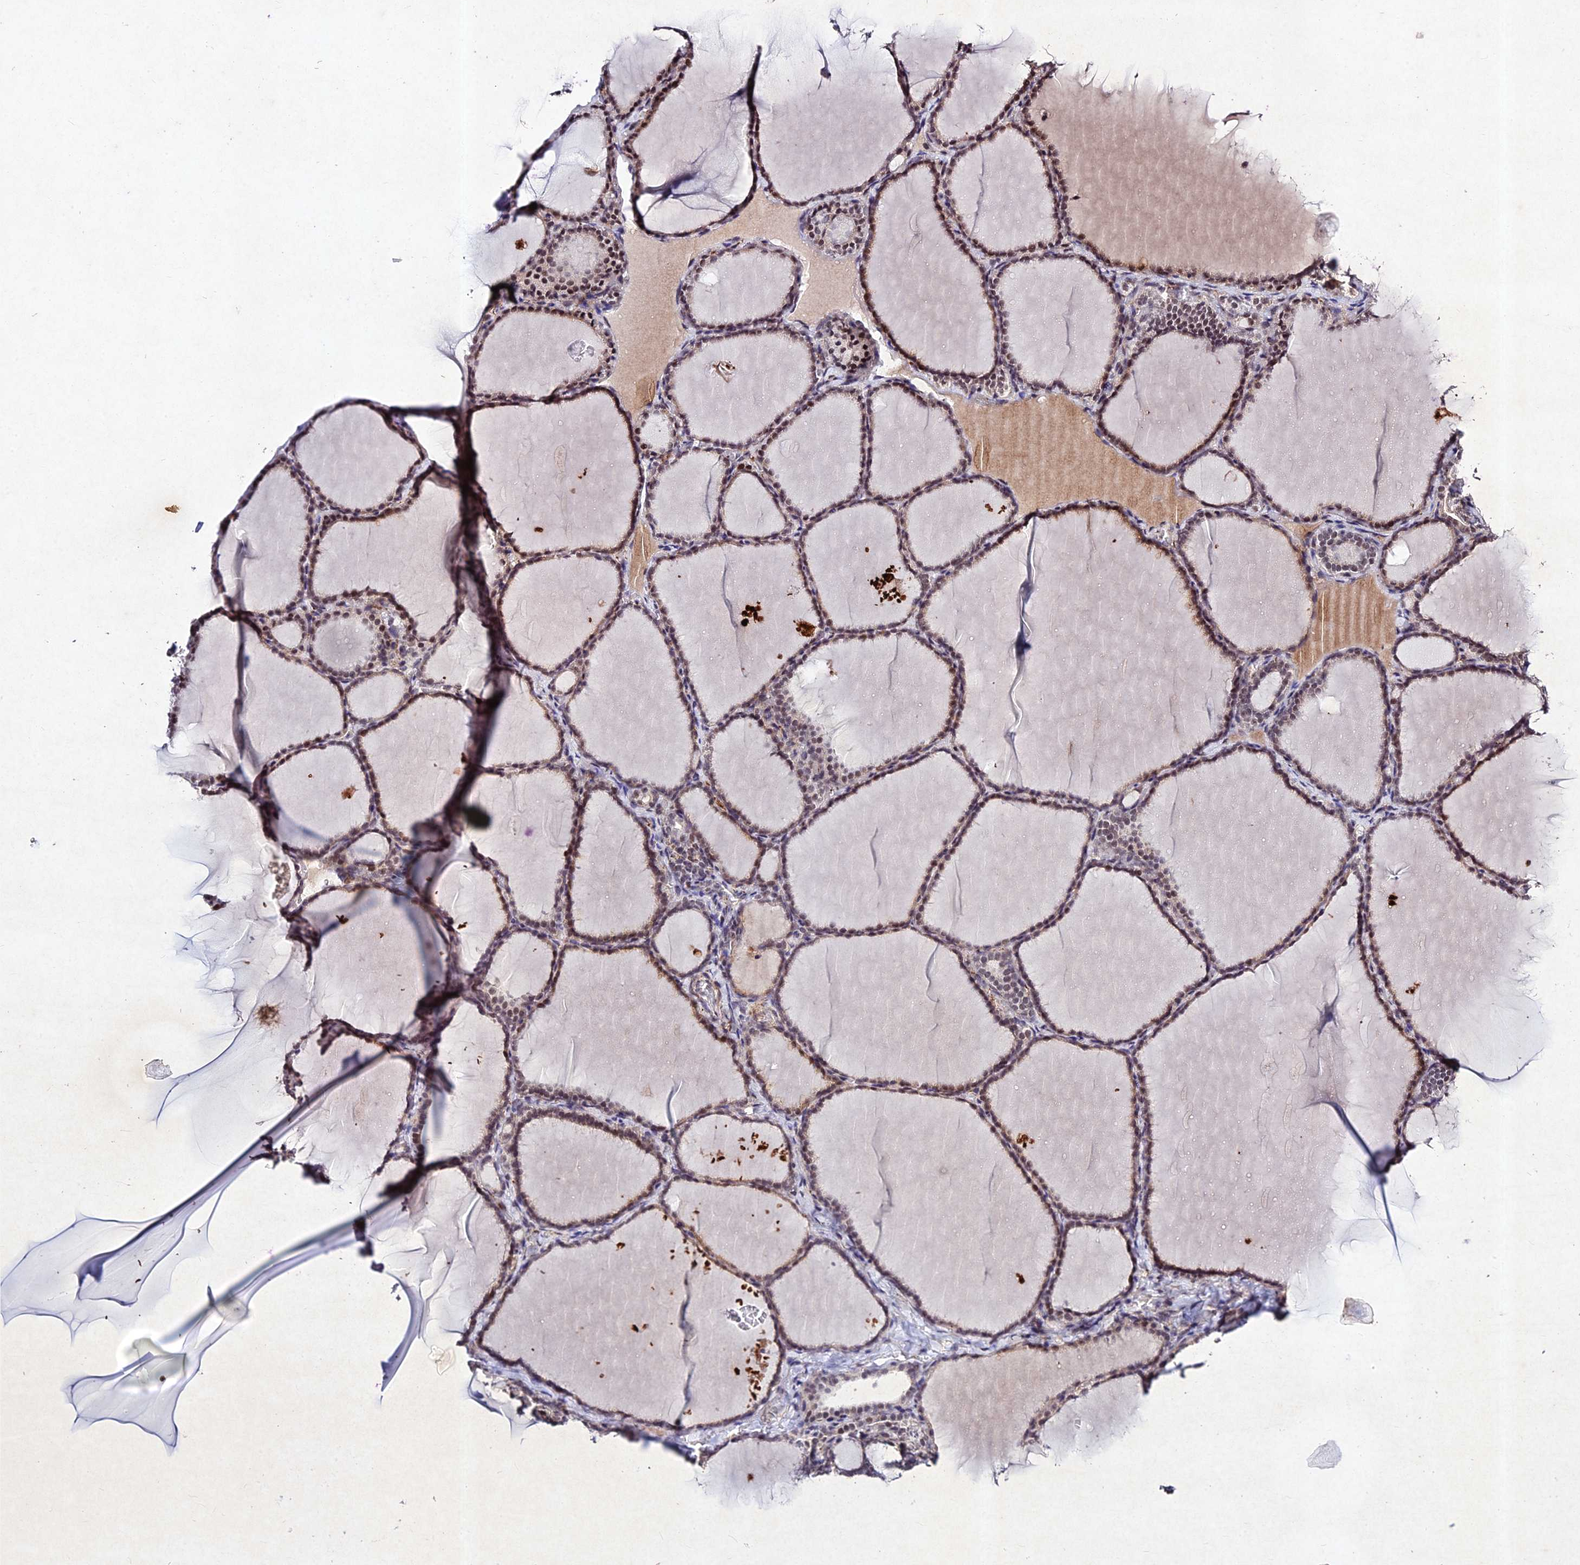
{"staining": {"intensity": "moderate", "quantity": "25%-75%", "location": "cytoplasmic/membranous,nuclear"}, "tissue": "thyroid gland", "cell_type": "Glandular cells", "image_type": "normal", "snomed": [{"axis": "morphology", "description": "Normal tissue, NOS"}, {"axis": "topography", "description": "Thyroid gland"}], "caption": "DAB immunohistochemical staining of unremarkable thyroid gland exhibits moderate cytoplasmic/membranous,nuclear protein positivity in approximately 25%-75% of glandular cells.", "gene": "RAVER1", "patient": {"sex": "female", "age": 39}}